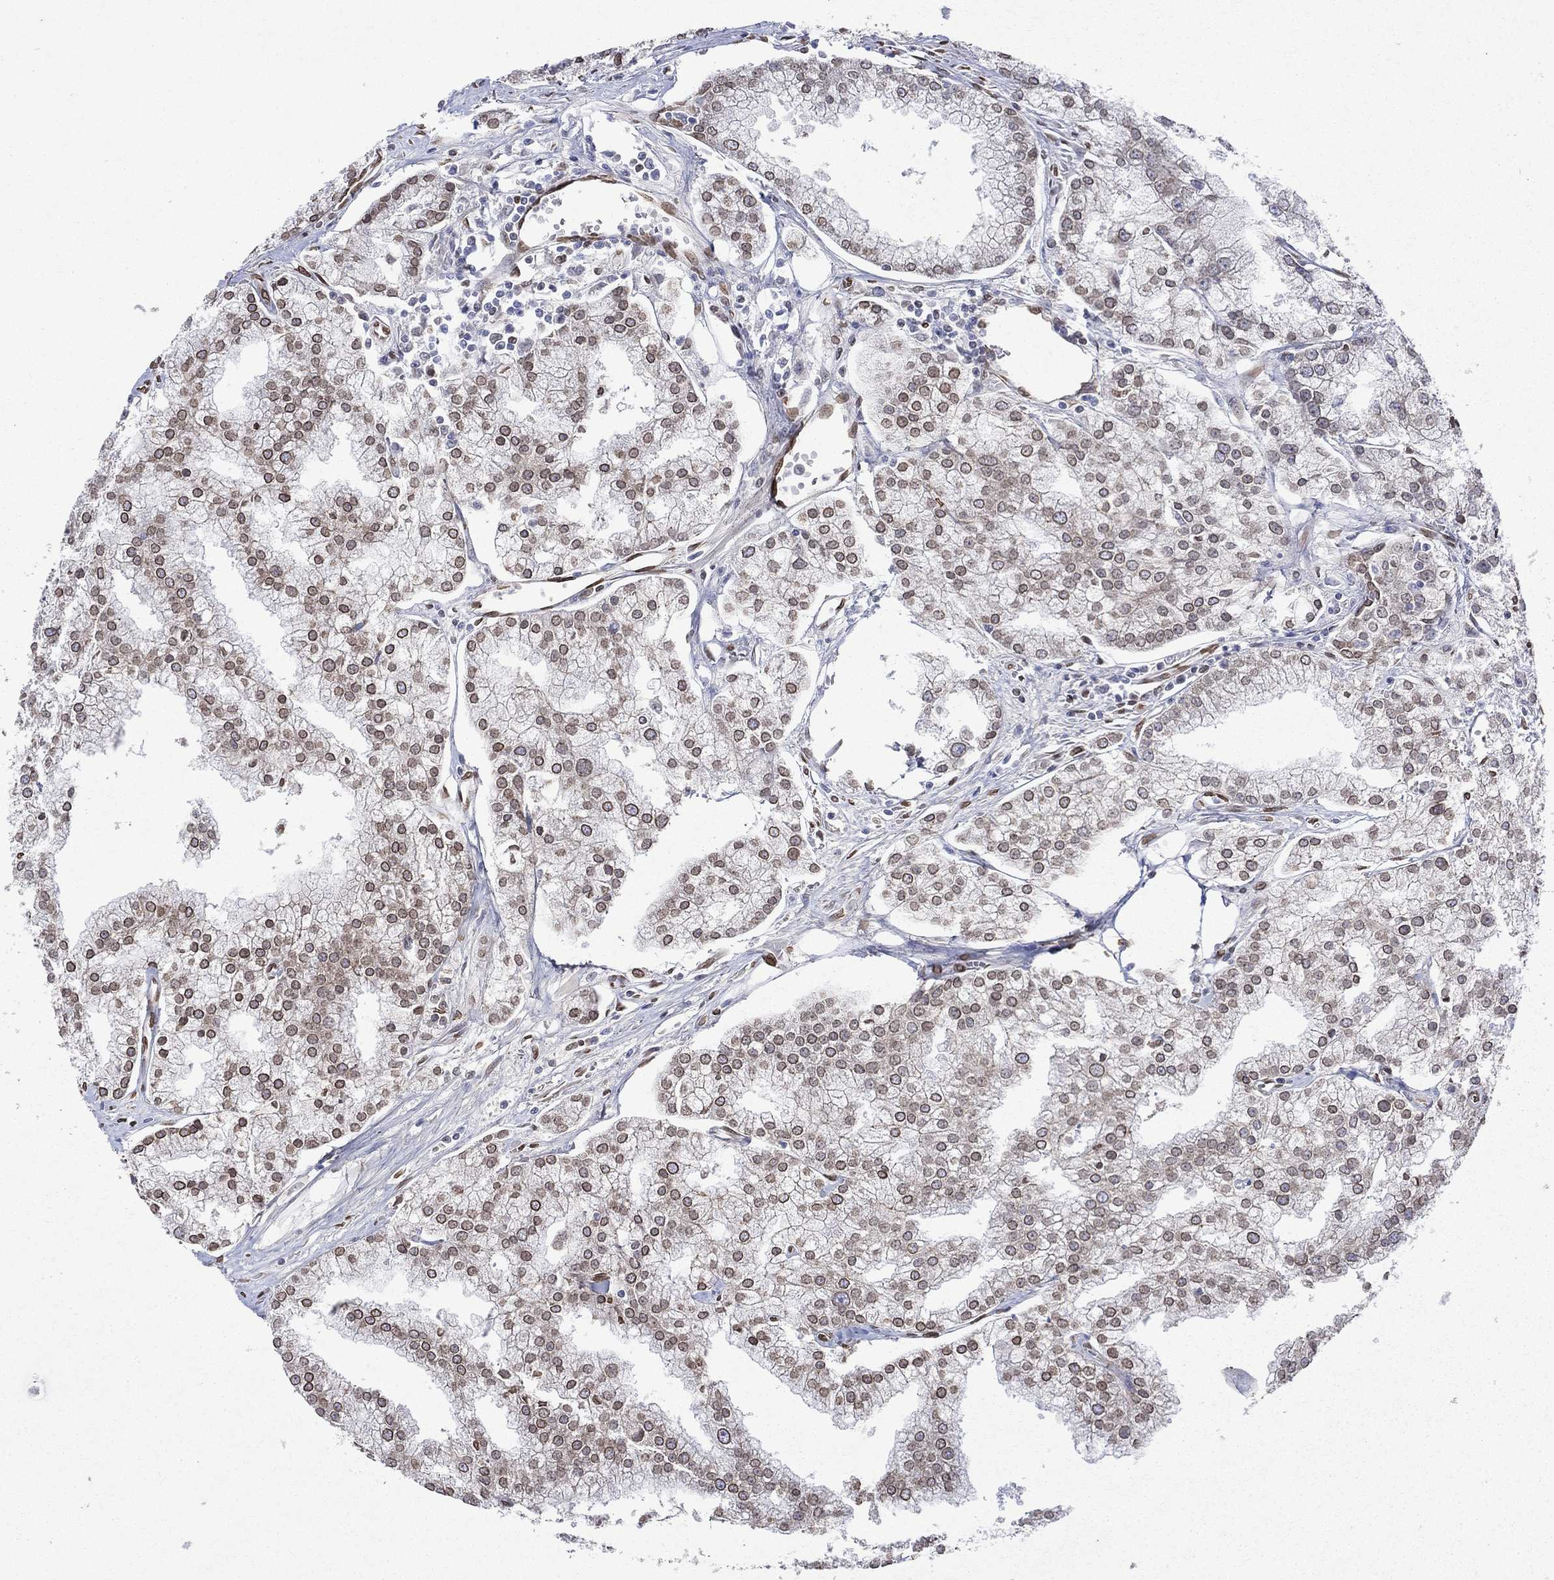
{"staining": {"intensity": "moderate", "quantity": "25%-75%", "location": "cytoplasmic/membranous"}, "tissue": "prostate cancer", "cell_type": "Tumor cells", "image_type": "cancer", "snomed": [{"axis": "morphology", "description": "Adenocarcinoma, NOS"}, {"axis": "topography", "description": "Prostate"}], "caption": "Prostate adenocarcinoma stained with a protein marker exhibits moderate staining in tumor cells.", "gene": "EMC9", "patient": {"sex": "male", "age": 70}}